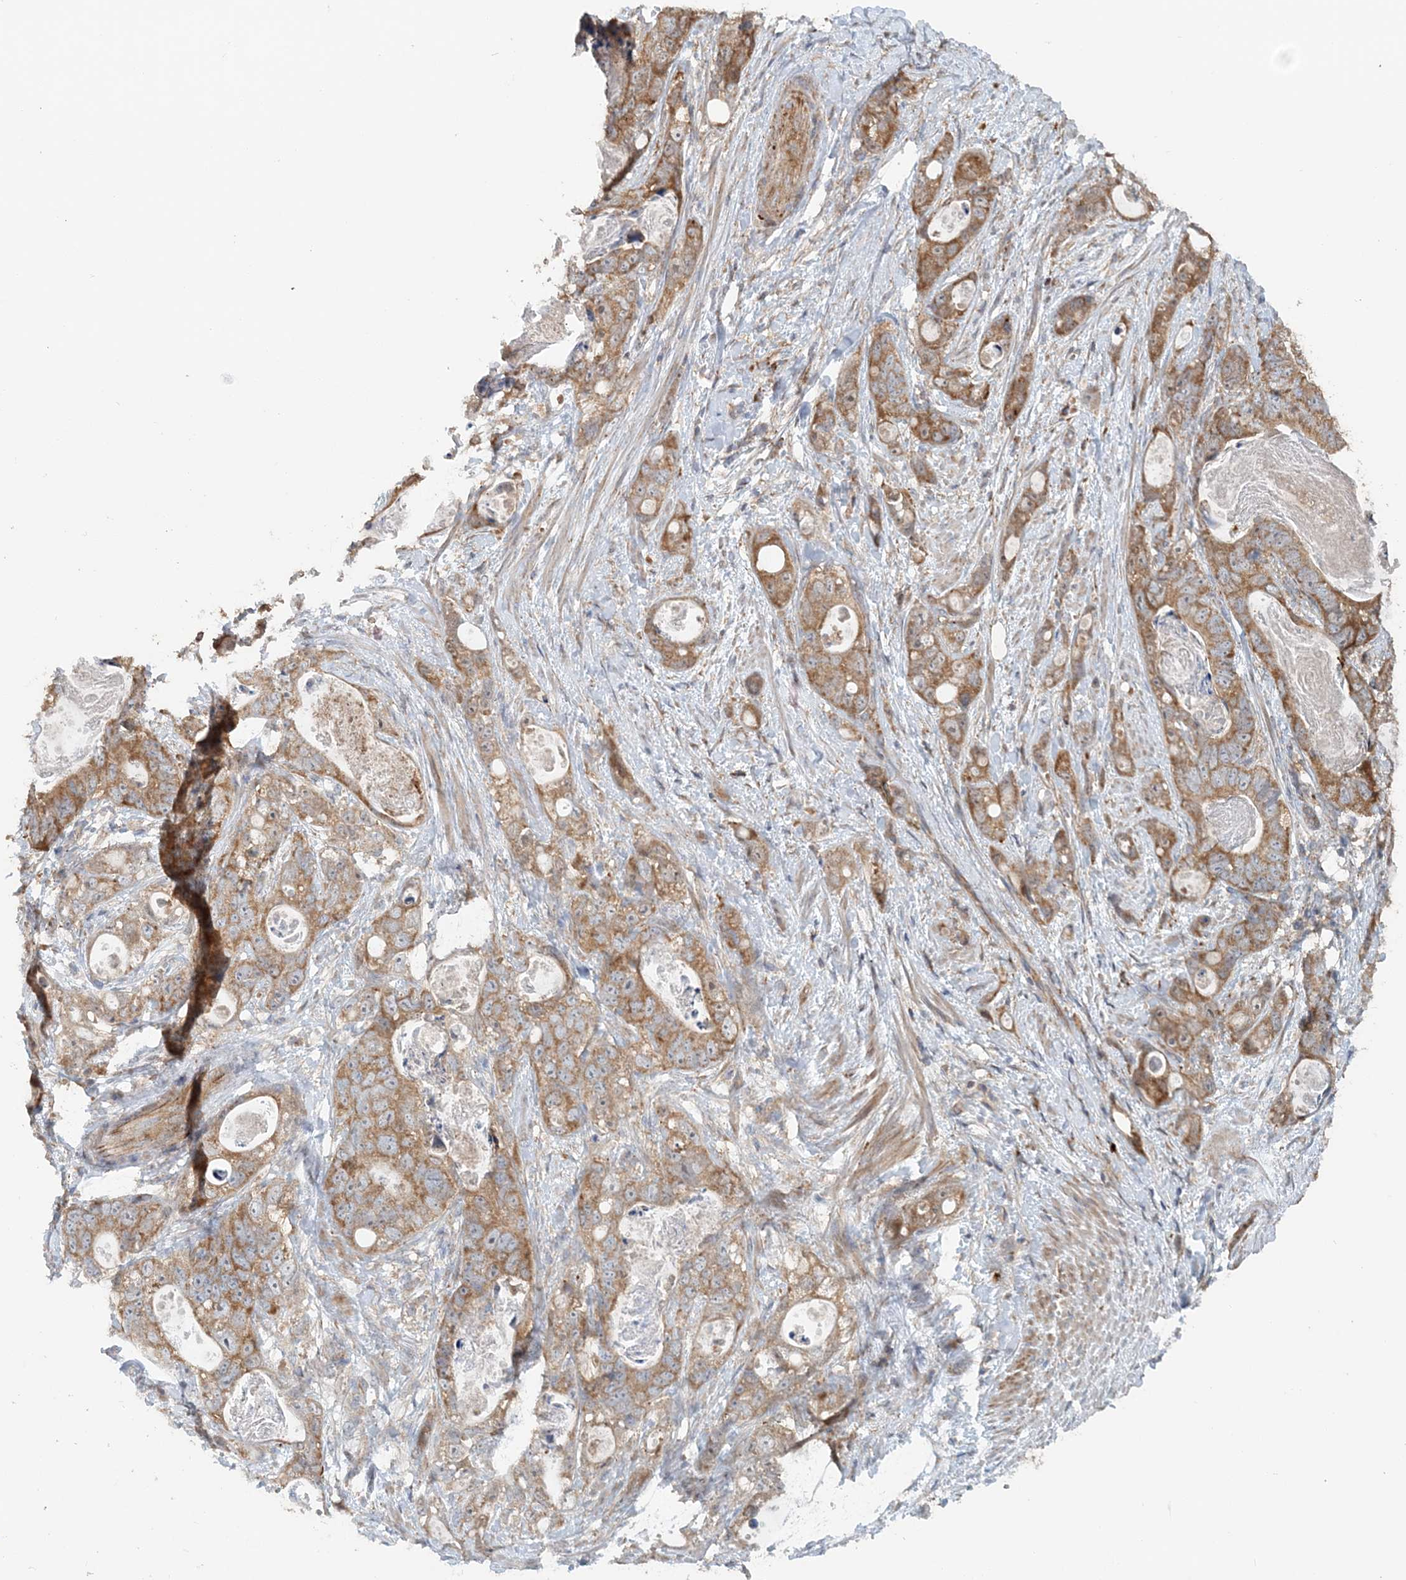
{"staining": {"intensity": "moderate", "quantity": ">75%", "location": "cytoplasmic/membranous"}, "tissue": "stomach cancer", "cell_type": "Tumor cells", "image_type": "cancer", "snomed": [{"axis": "morphology", "description": "Normal tissue, NOS"}, {"axis": "morphology", "description": "Adenocarcinoma, NOS"}, {"axis": "topography", "description": "Stomach"}], "caption": "Immunohistochemical staining of stomach adenocarcinoma displays medium levels of moderate cytoplasmic/membranous protein positivity in approximately >75% of tumor cells. The staining was performed using DAB (3,3'-diaminobenzidine) to visualize the protein expression in brown, while the nuclei were stained in blue with hematoxylin (Magnification: 20x).", "gene": "MMUT", "patient": {"sex": "female", "age": 89}}